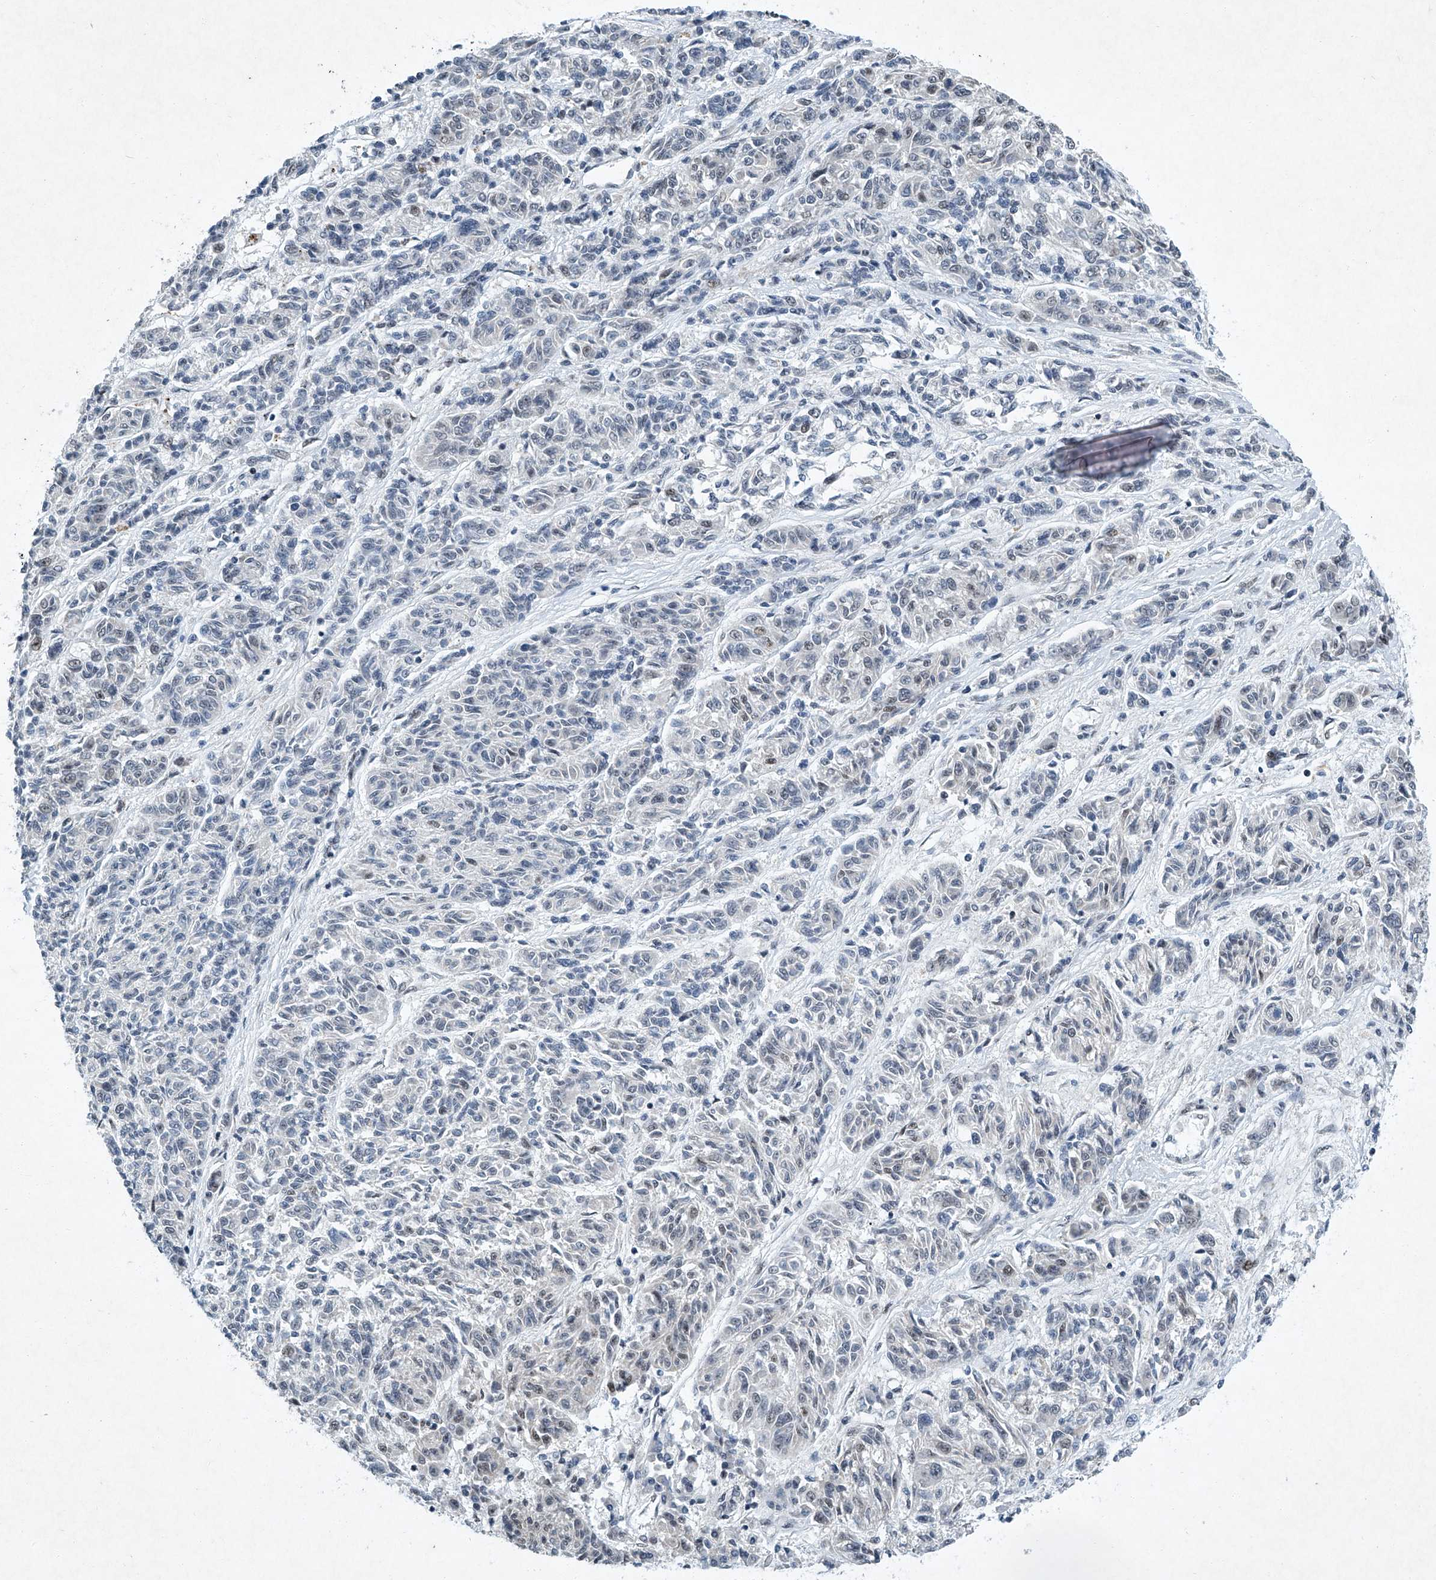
{"staining": {"intensity": "negative", "quantity": "none", "location": "none"}, "tissue": "melanoma", "cell_type": "Tumor cells", "image_type": "cancer", "snomed": [{"axis": "morphology", "description": "Malignant melanoma, NOS"}, {"axis": "topography", "description": "Skin"}], "caption": "This is an immunohistochemistry (IHC) histopathology image of human malignant melanoma. There is no positivity in tumor cells.", "gene": "TFDP1", "patient": {"sex": "male", "age": 53}}